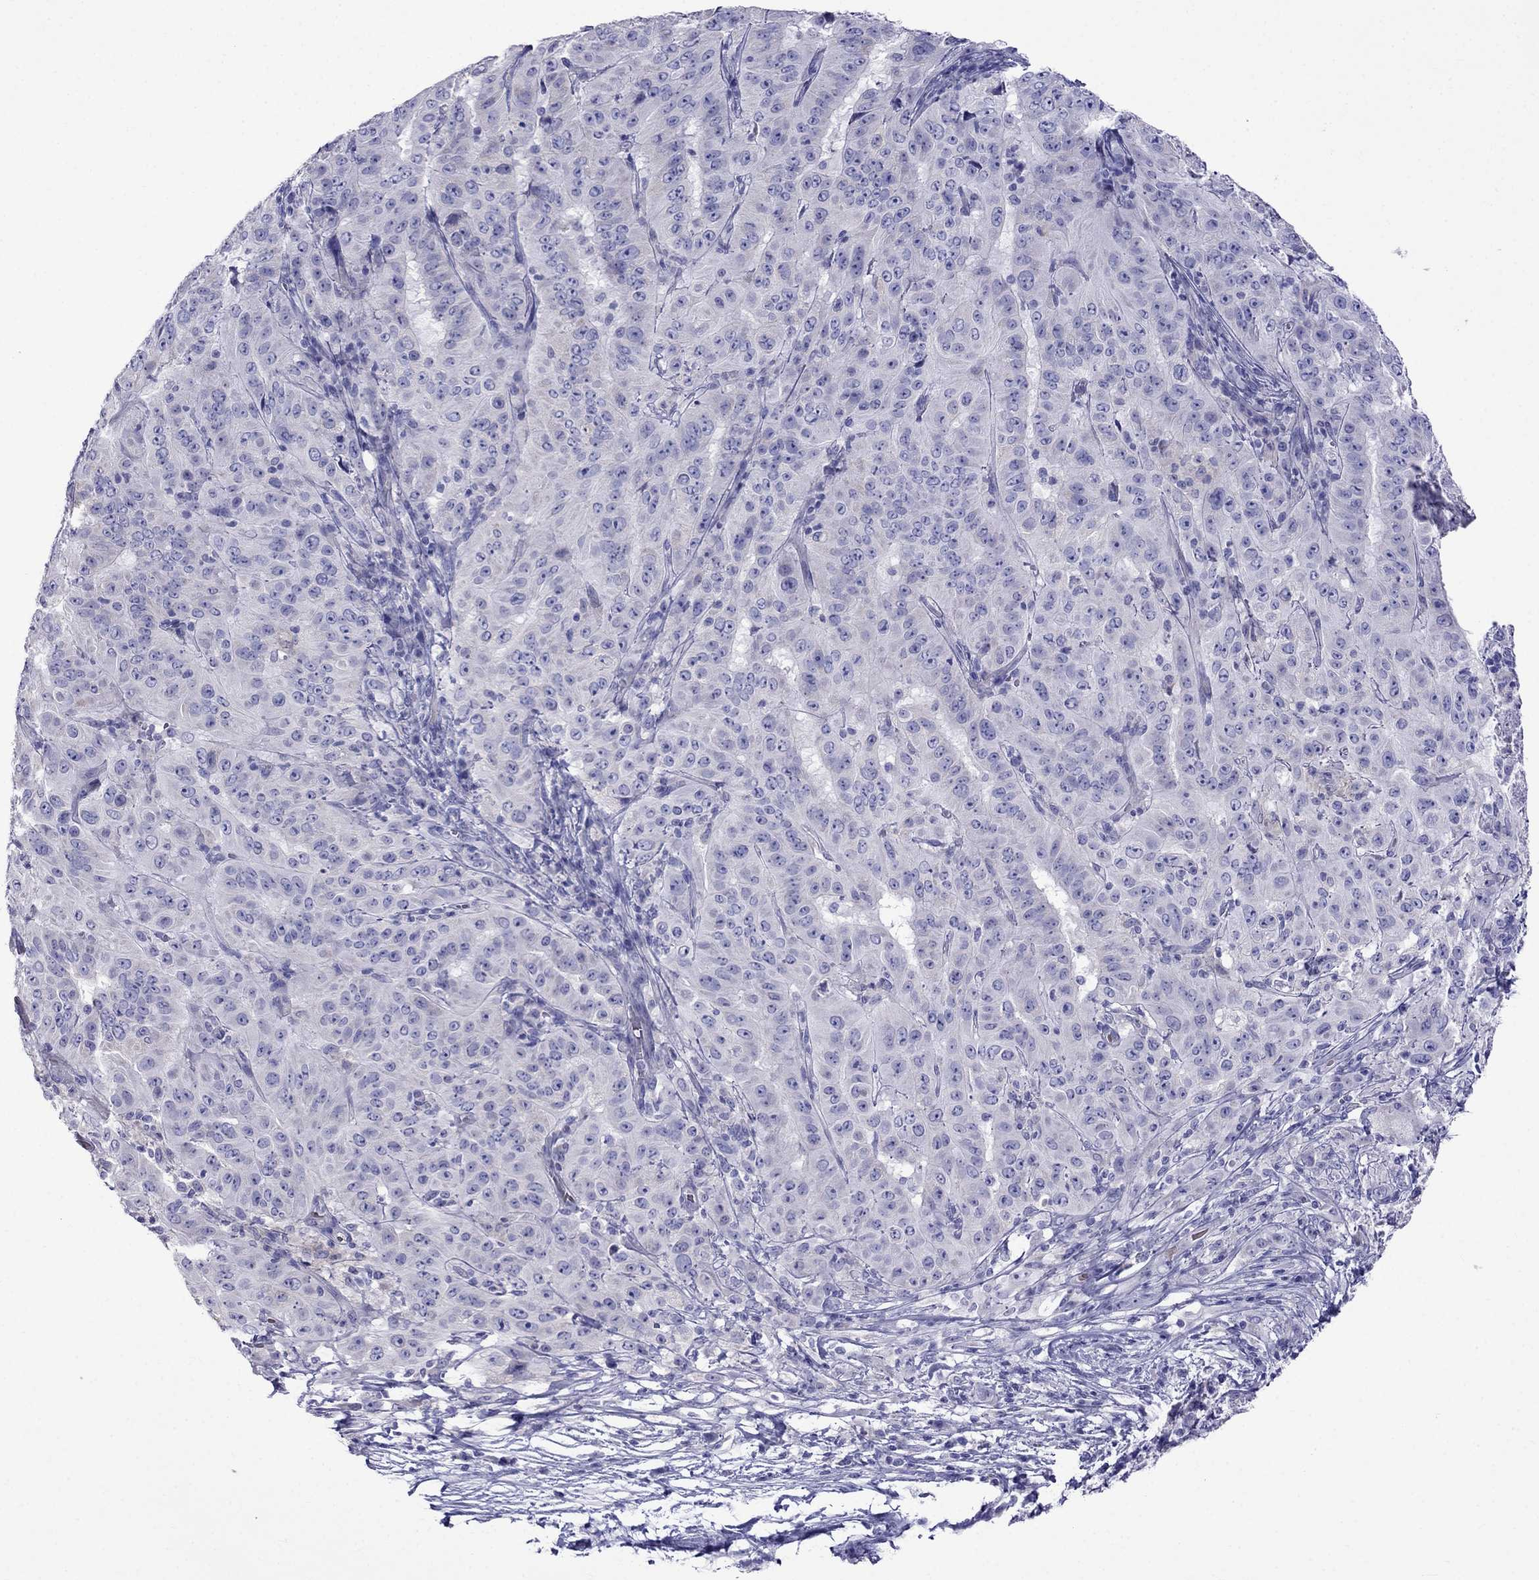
{"staining": {"intensity": "negative", "quantity": "none", "location": "none"}, "tissue": "pancreatic cancer", "cell_type": "Tumor cells", "image_type": "cancer", "snomed": [{"axis": "morphology", "description": "Adenocarcinoma, NOS"}, {"axis": "topography", "description": "Pancreas"}], "caption": "DAB (3,3'-diaminobenzidine) immunohistochemical staining of adenocarcinoma (pancreatic) demonstrates no significant positivity in tumor cells. (DAB (3,3'-diaminobenzidine) immunohistochemistry, high magnification).", "gene": "TDRD1", "patient": {"sex": "male", "age": 63}}